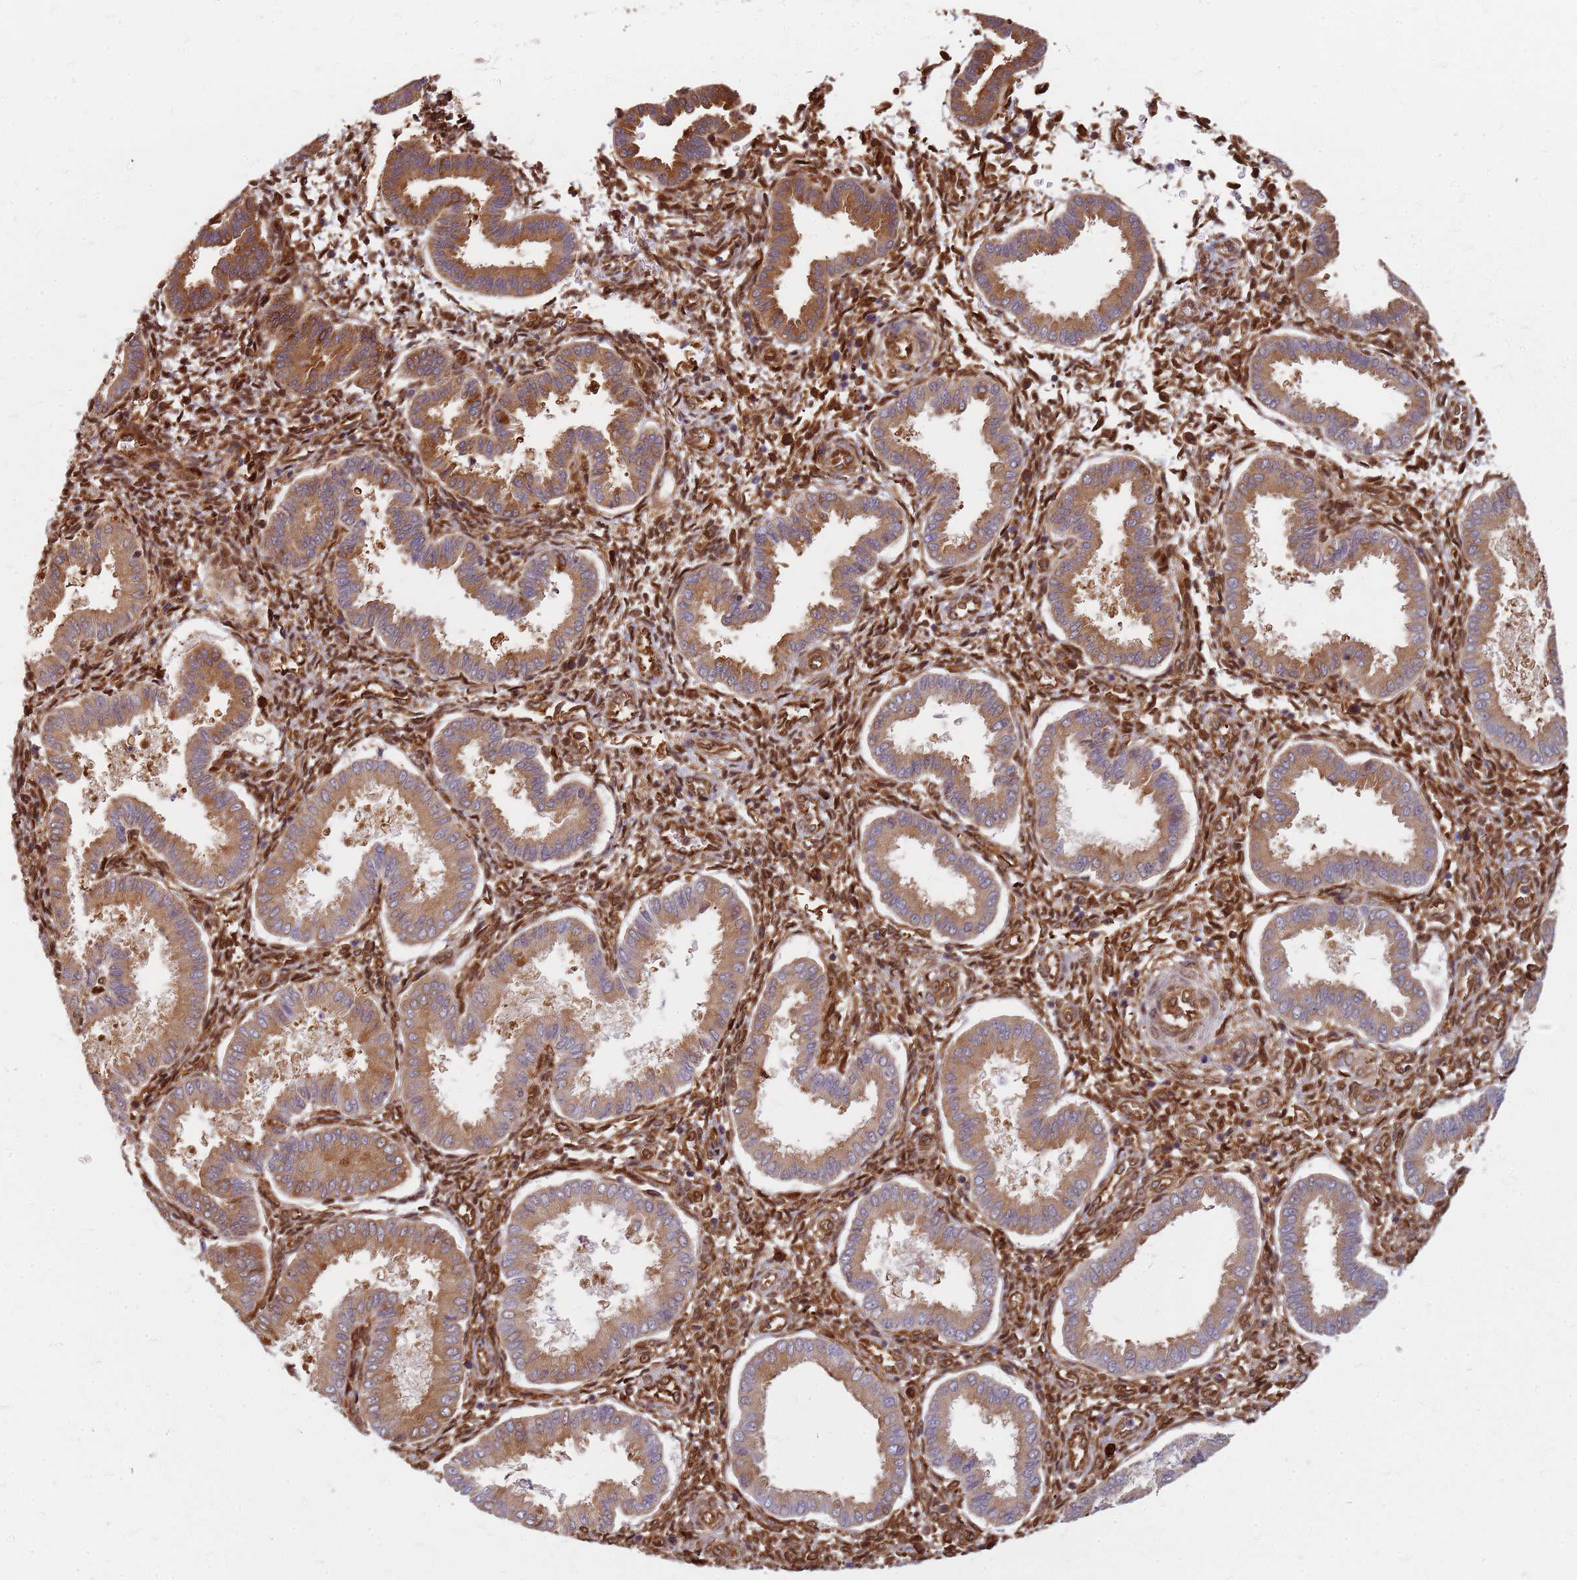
{"staining": {"intensity": "strong", "quantity": ">75%", "location": "cytoplasmic/membranous"}, "tissue": "endometrium", "cell_type": "Cells in endometrial stroma", "image_type": "normal", "snomed": [{"axis": "morphology", "description": "Normal tissue, NOS"}, {"axis": "topography", "description": "Endometrium"}], "caption": "This histopathology image shows IHC staining of normal human endometrium, with high strong cytoplasmic/membranous staining in about >75% of cells in endometrial stroma.", "gene": "HDX", "patient": {"sex": "female", "age": 24}}